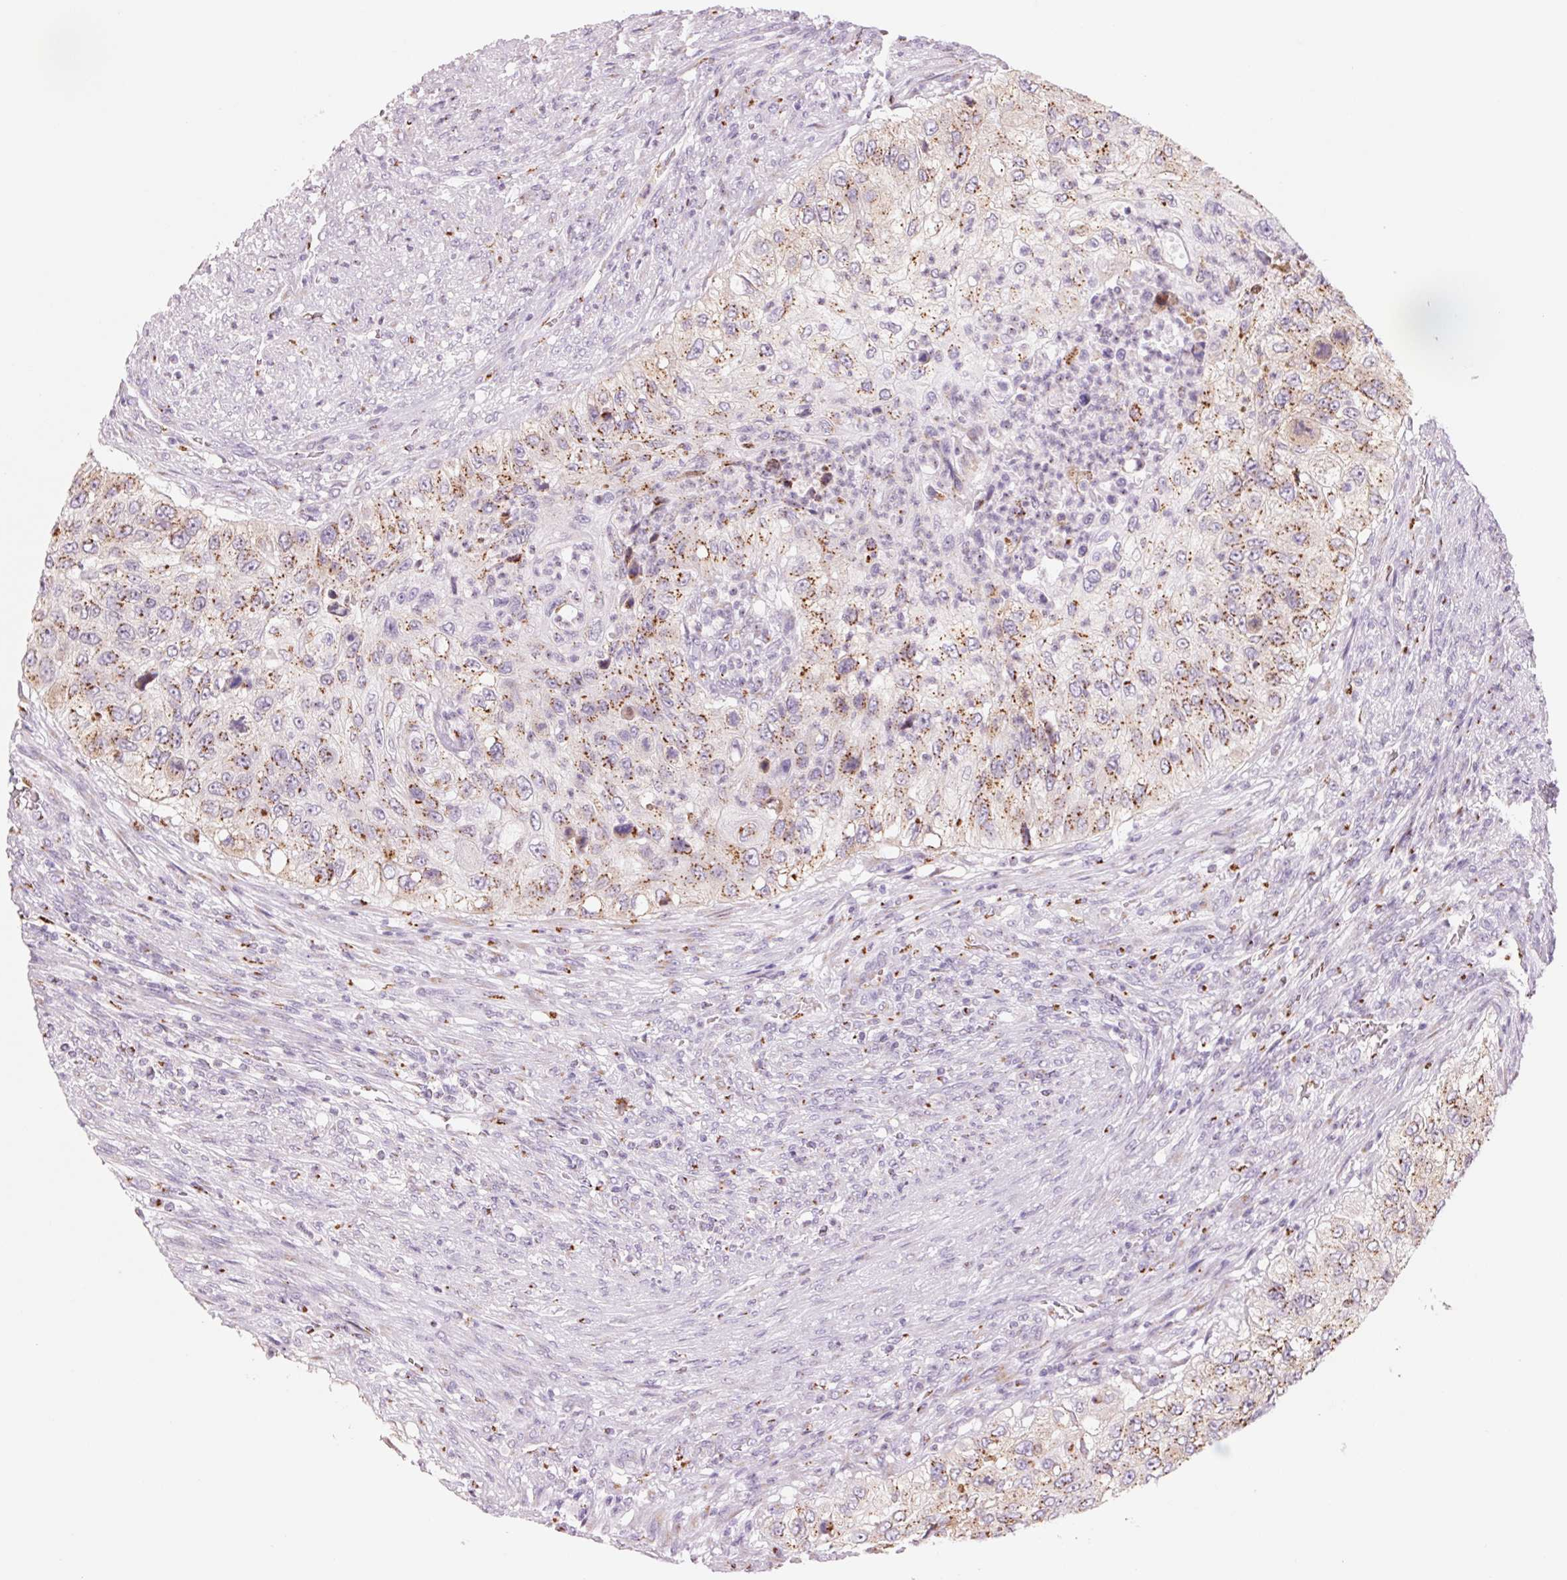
{"staining": {"intensity": "moderate", "quantity": ">75%", "location": "cytoplasmic/membranous"}, "tissue": "urothelial cancer", "cell_type": "Tumor cells", "image_type": "cancer", "snomed": [{"axis": "morphology", "description": "Urothelial carcinoma, High grade"}, {"axis": "topography", "description": "Urinary bladder"}], "caption": "There is medium levels of moderate cytoplasmic/membranous positivity in tumor cells of high-grade urothelial carcinoma, as demonstrated by immunohistochemical staining (brown color).", "gene": "GALNT7", "patient": {"sex": "female", "age": 60}}